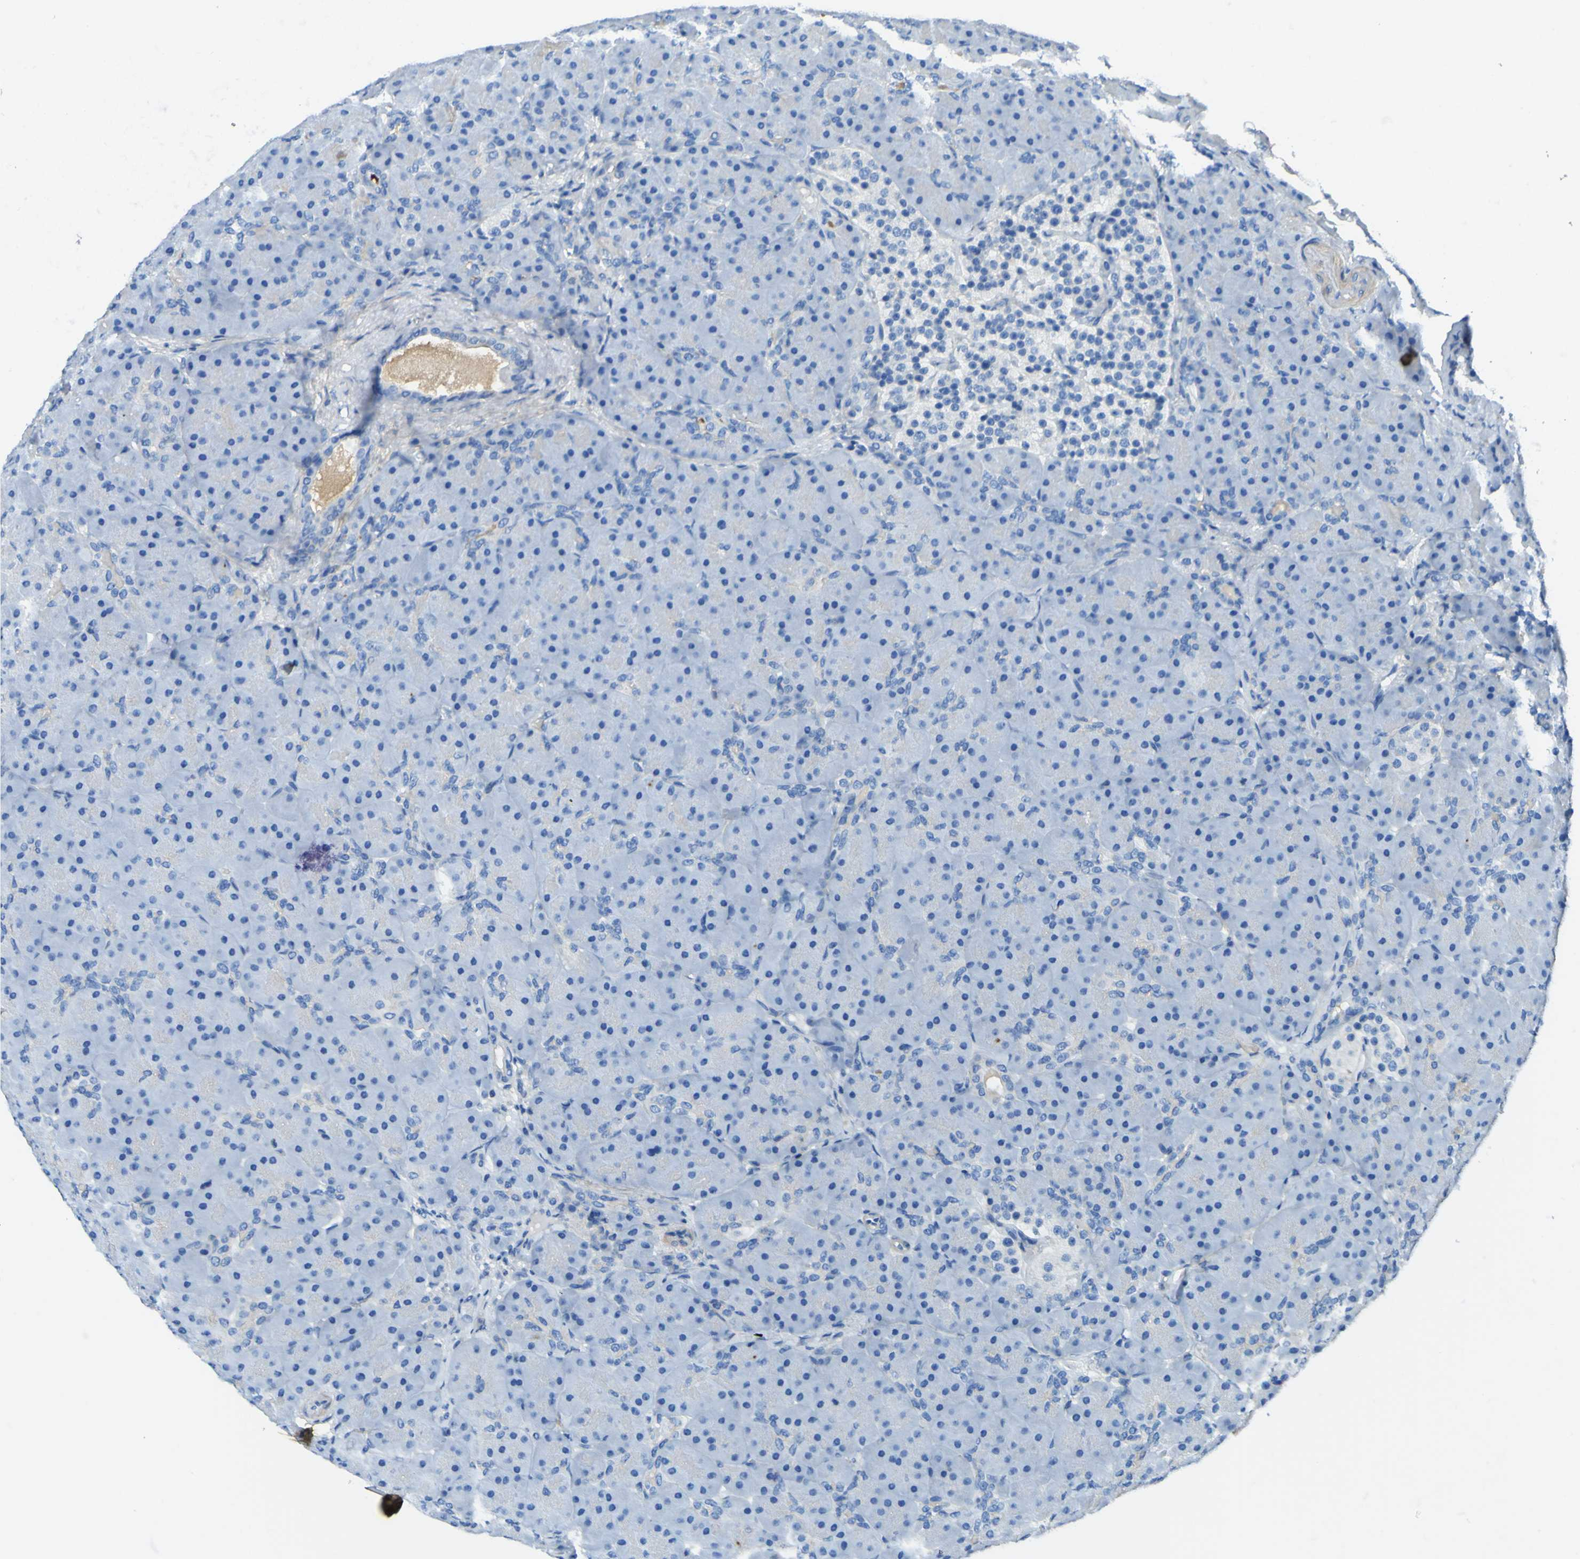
{"staining": {"intensity": "negative", "quantity": "none", "location": "none"}, "tissue": "pancreas", "cell_type": "Exocrine glandular cells", "image_type": "normal", "snomed": [{"axis": "morphology", "description": "Normal tissue, NOS"}, {"axis": "topography", "description": "Pancreas"}], "caption": "Immunohistochemistry image of unremarkable pancreas: human pancreas stained with DAB exhibits no significant protein expression in exocrine glandular cells.", "gene": "OGN", "patient": {"sex": "male", "age": 66}}